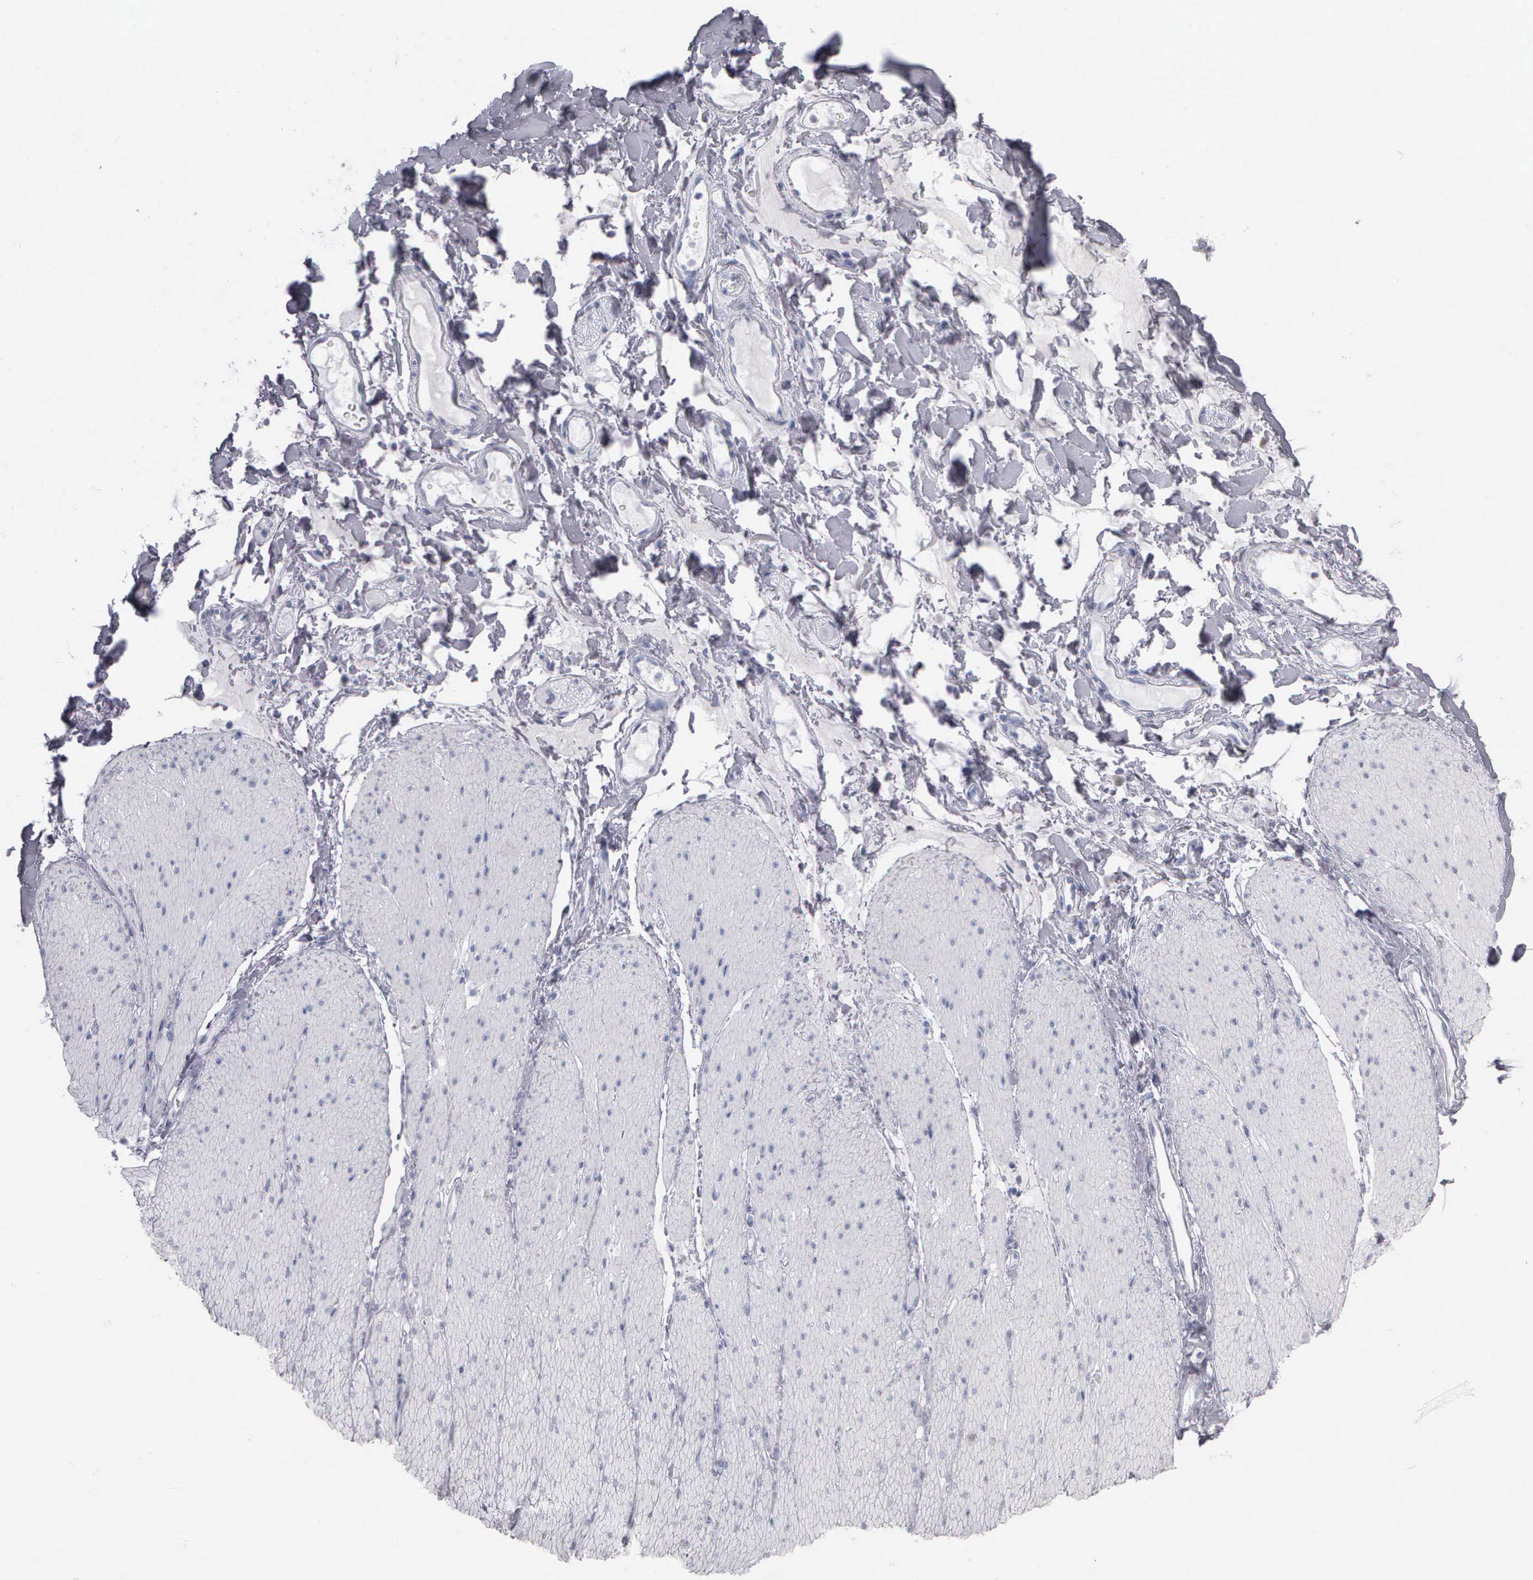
{"staining": {"intensity": "negative", "quantity": "none", "location": "none"}, "tissue": "adipose tissue", "cell_type": "Adipocytes", "image_type": "normal", "snomed": [{"axis": "morphology", "description": "Normal tissue, NOS"}, {"axis": "topography", "description": "Duodenum"}], "caption": "Adipocytes show no significant staining in normal adipose tissue.", "gene": "NKX2", "patient": {"sex": "male", "age": 63}}